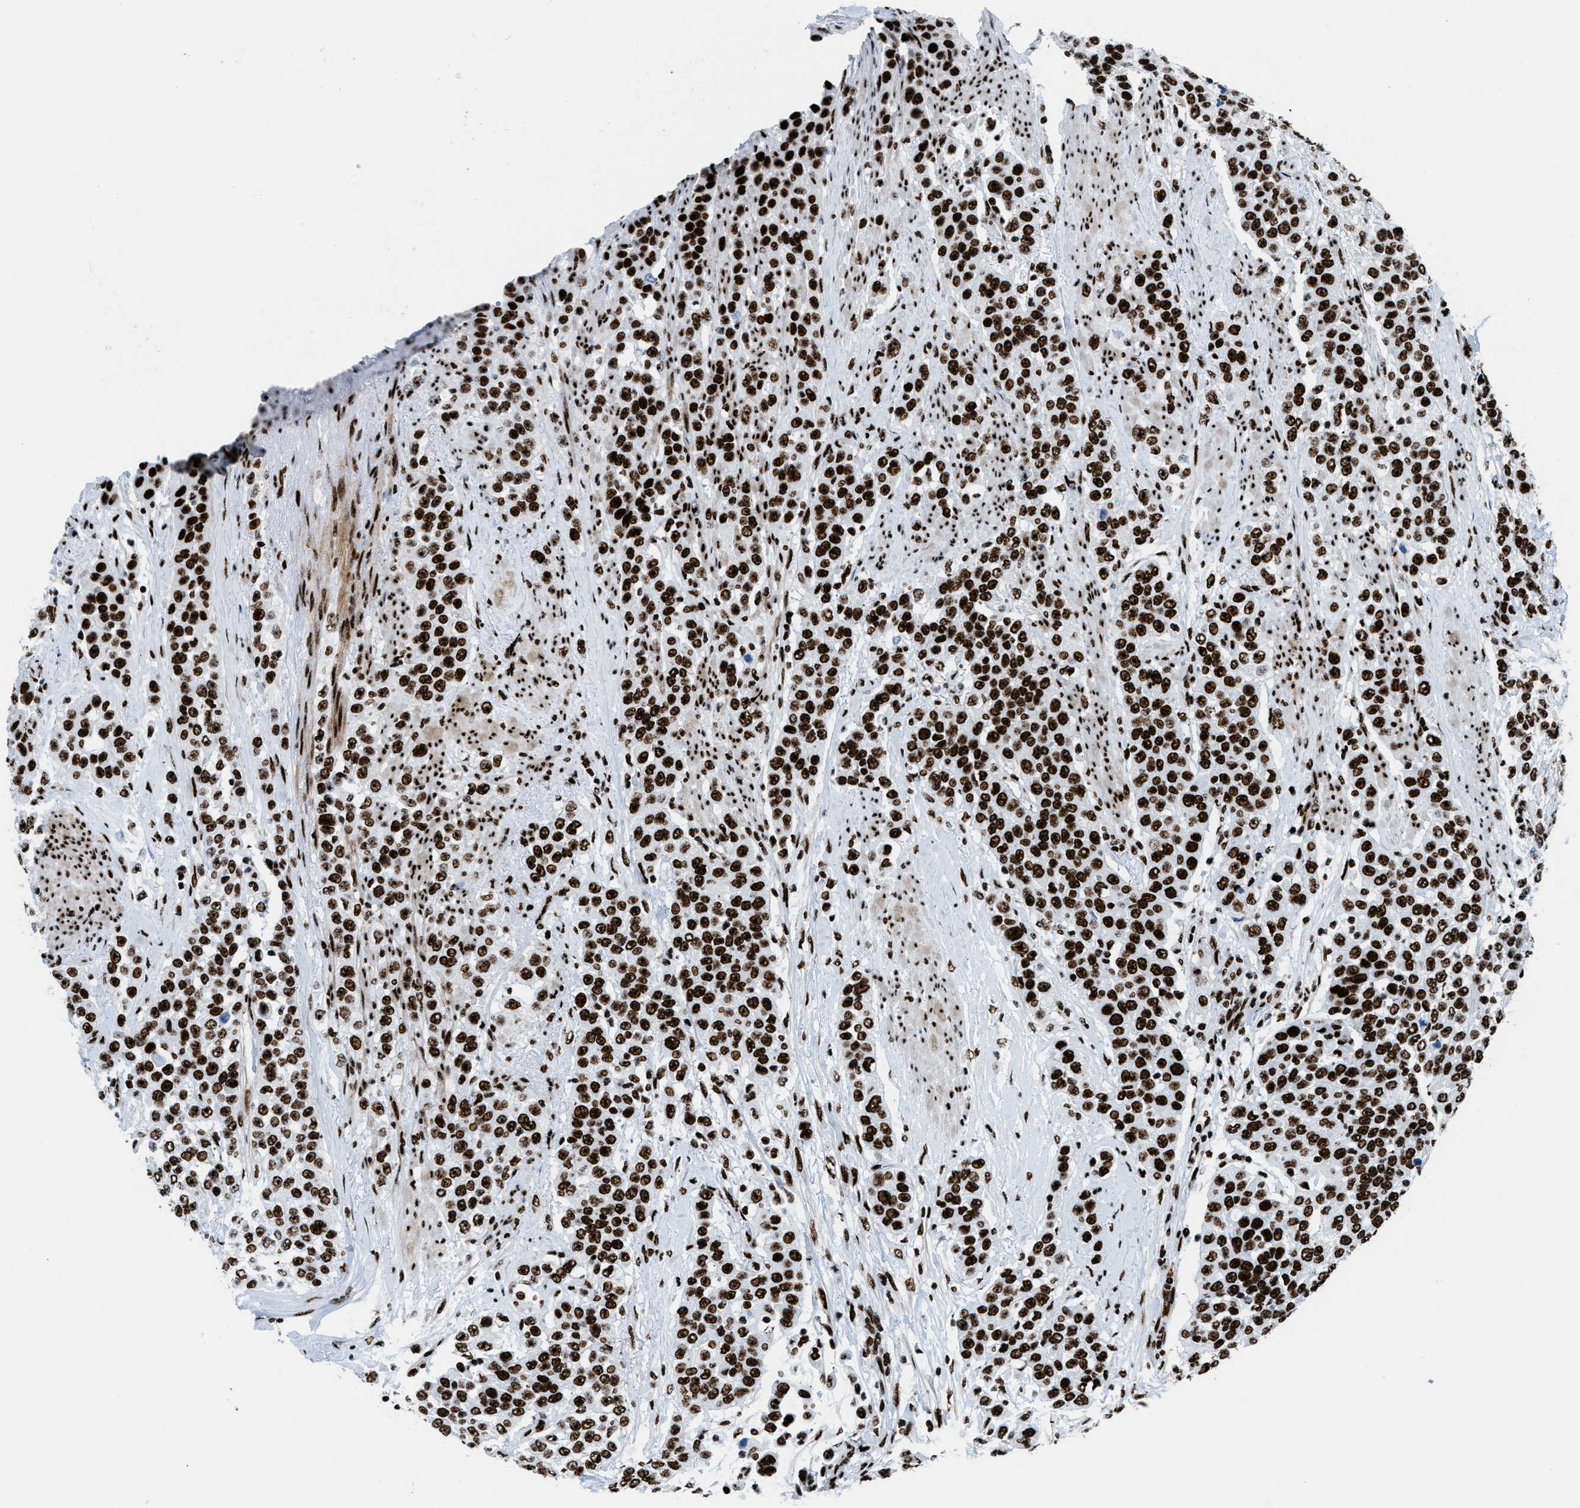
{"staining": {"intensity": "strong", "quantity": ">75%", "location": "nuclear"}, "tissue": "urothelial cancer", "cell_type": "Tumor cells", "image_type": "cancer", "snomed": [{"axis": "morphology", "description": "Urothelial carcinoma, High grade"}, {"axis": "topography", "description": "Urinary bladder"}], "caption": "A histopathology image of human urothelial cancer stained for a protein exhibits strong nuclear brown staining in tumor cells.", "gene": "NONO", "patient": {"sex": "female", "age": 80}}